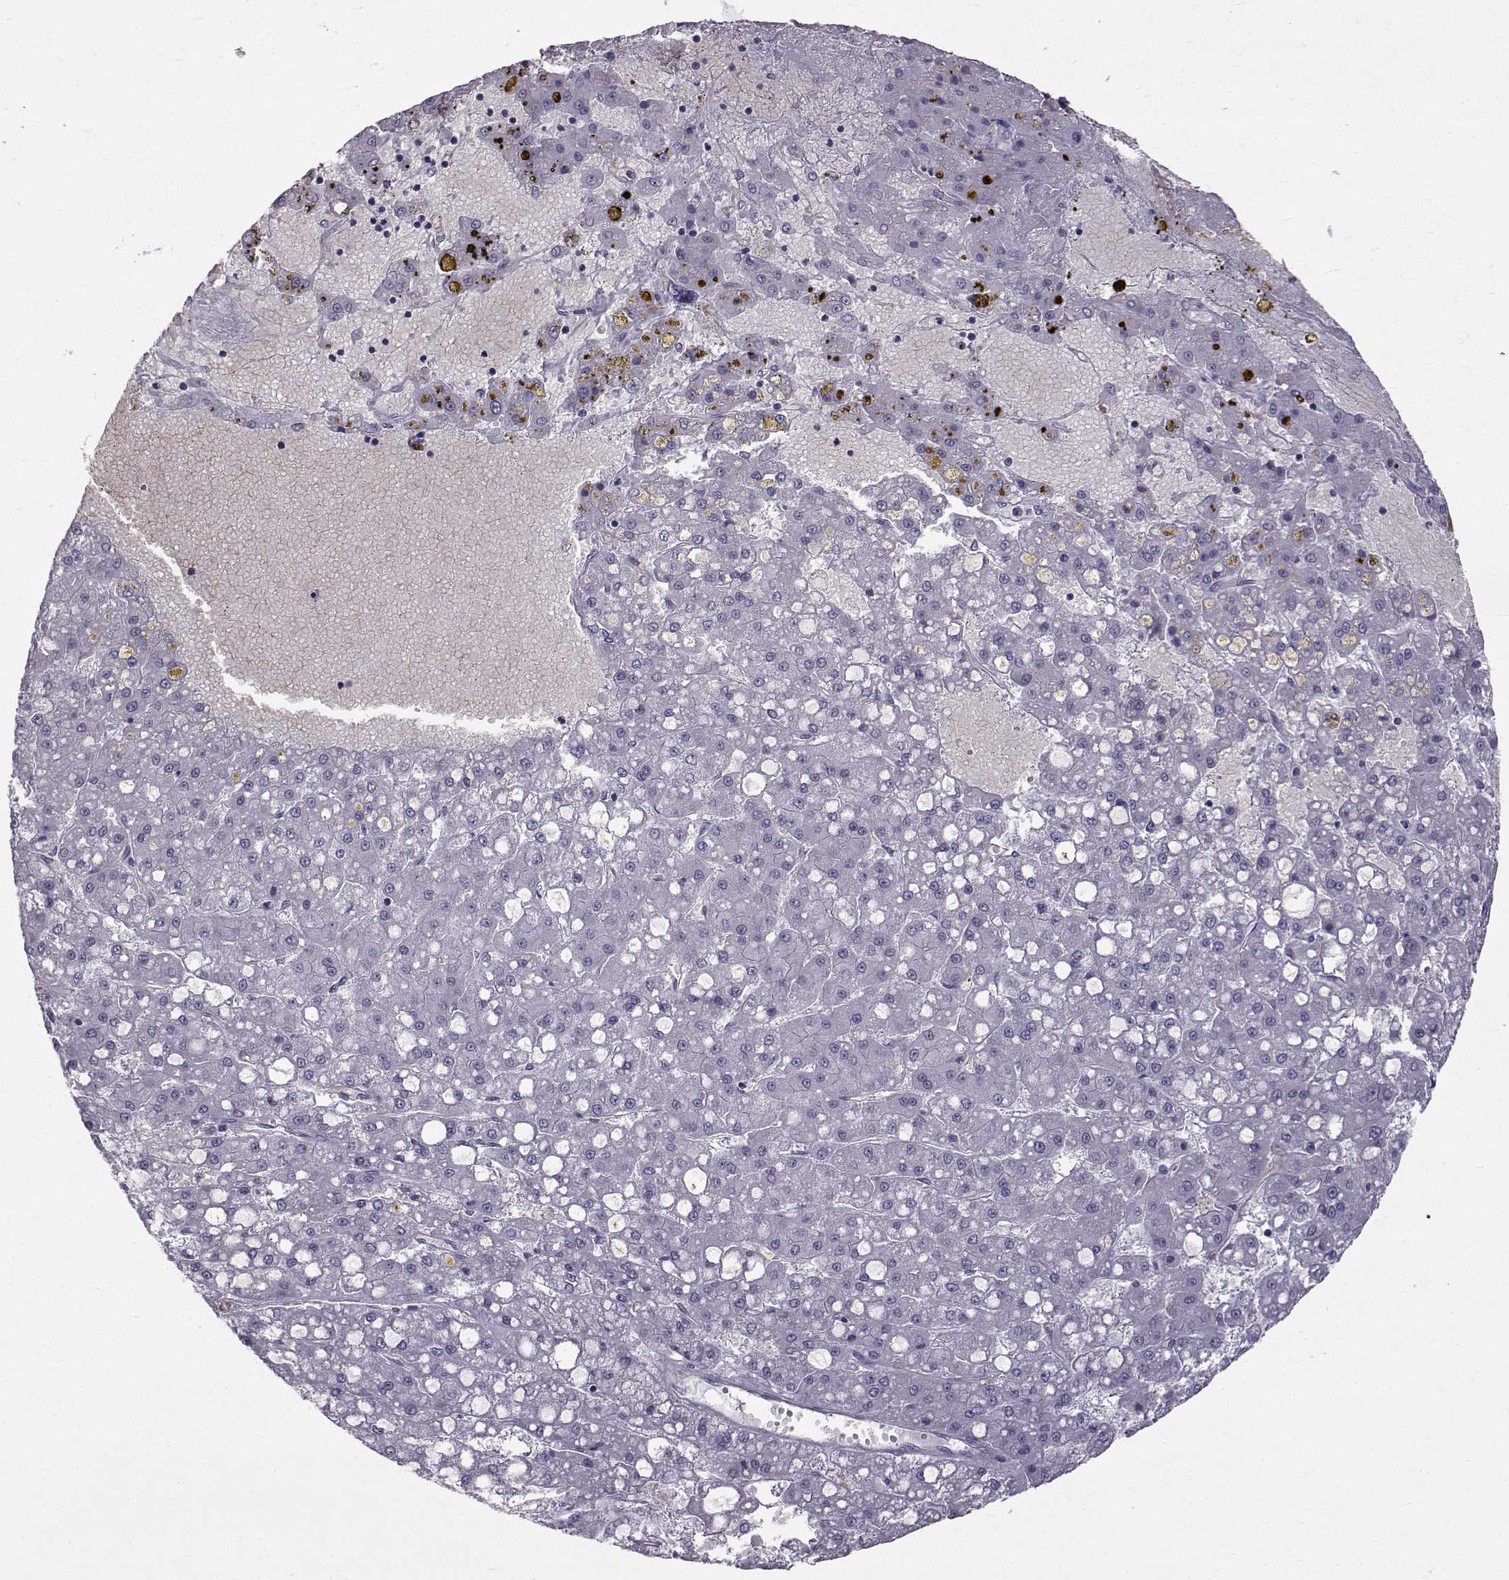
{"staining": {"intensity": "negative", "quantity": "none", "location": "none"}, "tissue": "liver cancer", "cell_type": "Tumor cells", "image_type": "cancer", "snomed": [{"axis": "morphology", "description": "Carcinoma, Hepatocellular, NOS"}, {"axis": "topography", "description": "Liver"}], "caption": "This photomicrograph is of liver cancer (hepatocellular carcinoma) stained with immunohistochemistry to label a protein in brown with the nuclei are counter-stained blue. There is no staining in tumor cells.", "gene": "QPCT", "patient": {"sex": "male", "age": 67}}